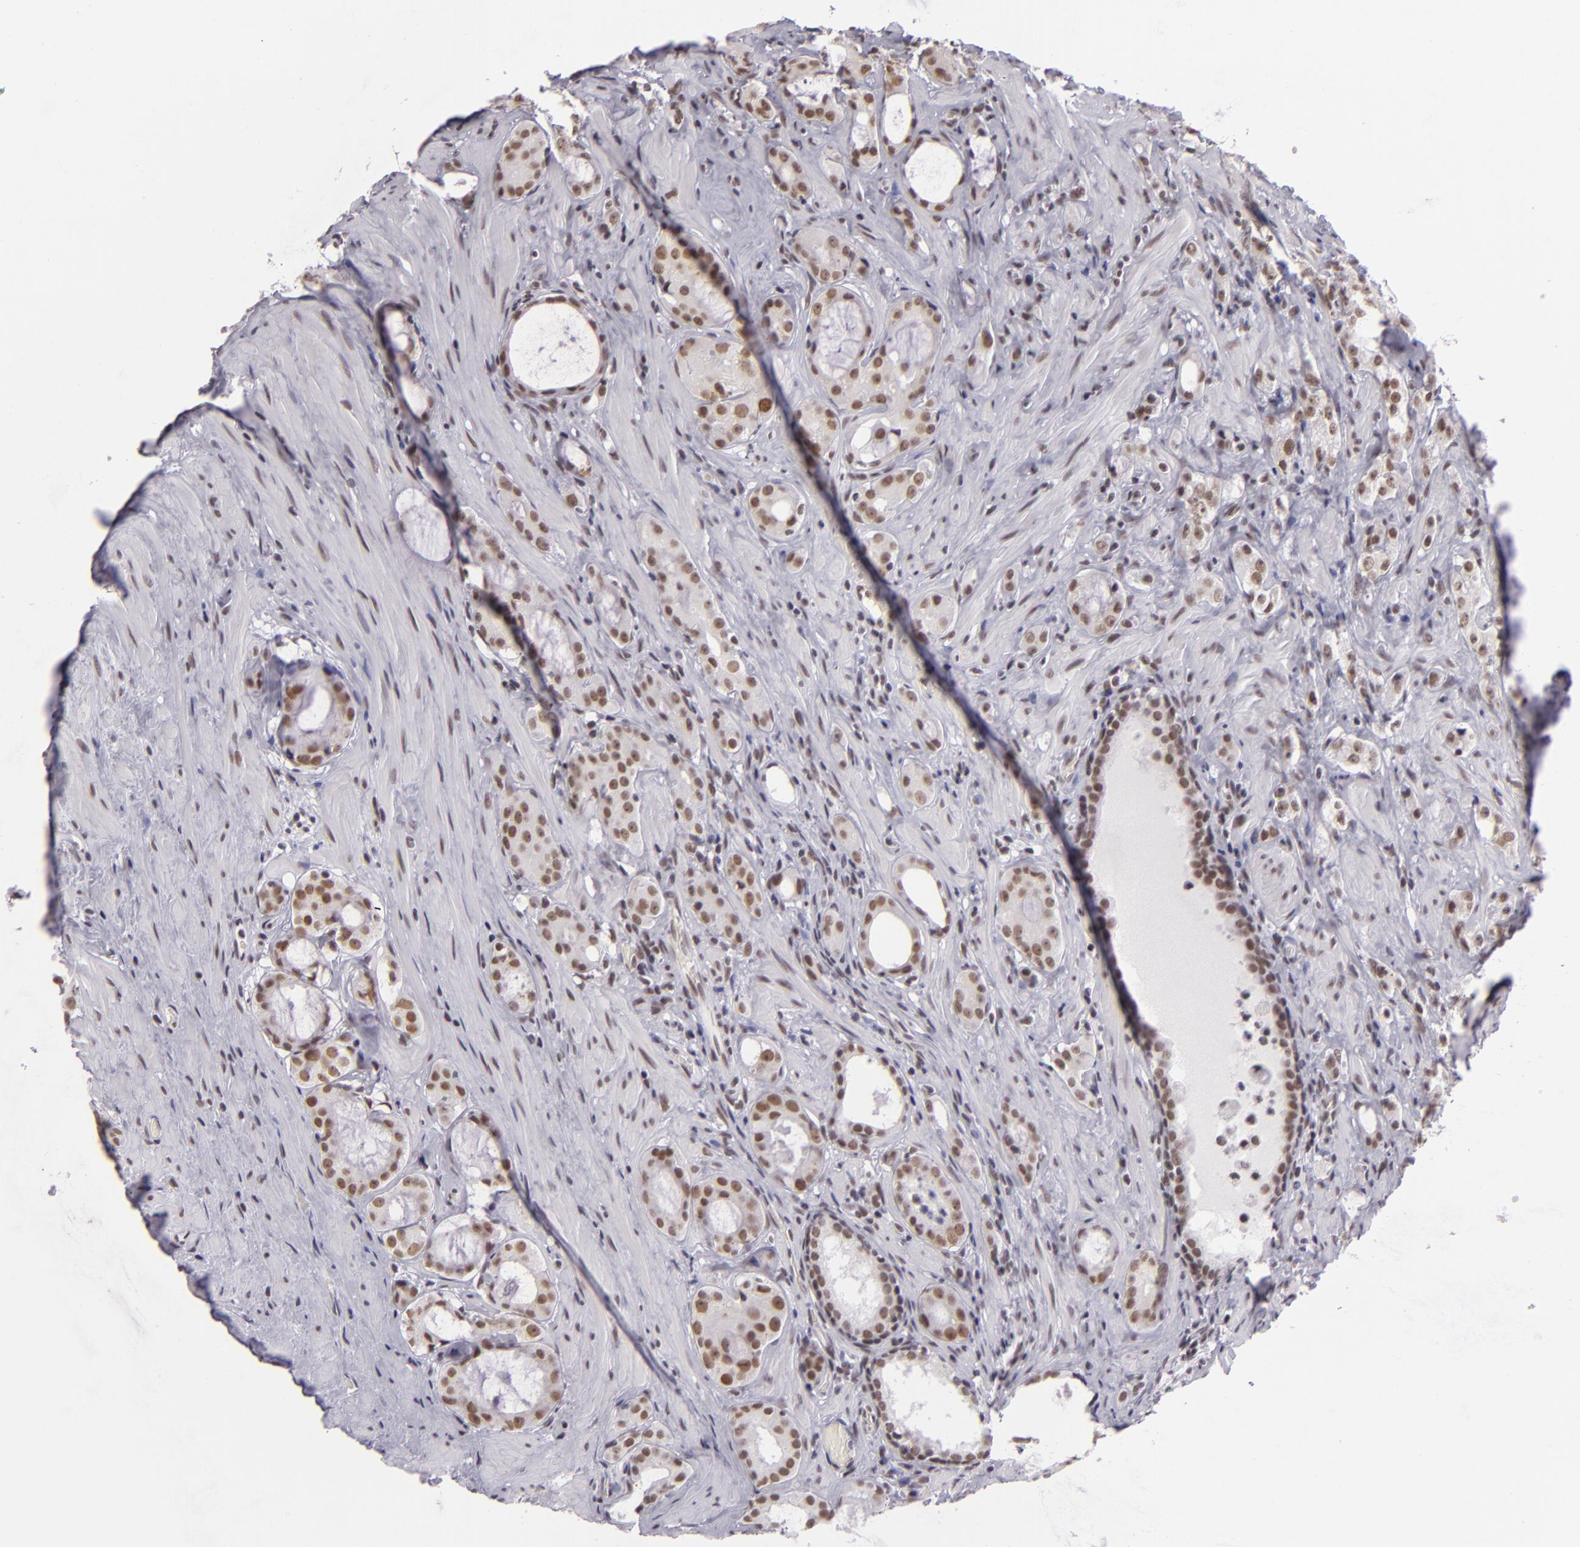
{"staining": {"intensity": "weak", "quantity": ">75%", "location": "nuclear"}, "tissue": "prostate cancer", "cell_type": "Tumor cells", "image_type": "cancer", "snomed": [{"axis": "morphology", "description": "Adenocarcinoma, Medium grade"}, {"axis": "topography", "description": "Prostate"}], "caption": "Approximately >75% of tumor cells in prostate cancer (adenocarcinoma (medium-grade)) exhibit weak nuclear protein expression as visualized by brown immunohistochemical staining.", "gene": "BRD8", "patient": {"sex": "male", "age": 73}}